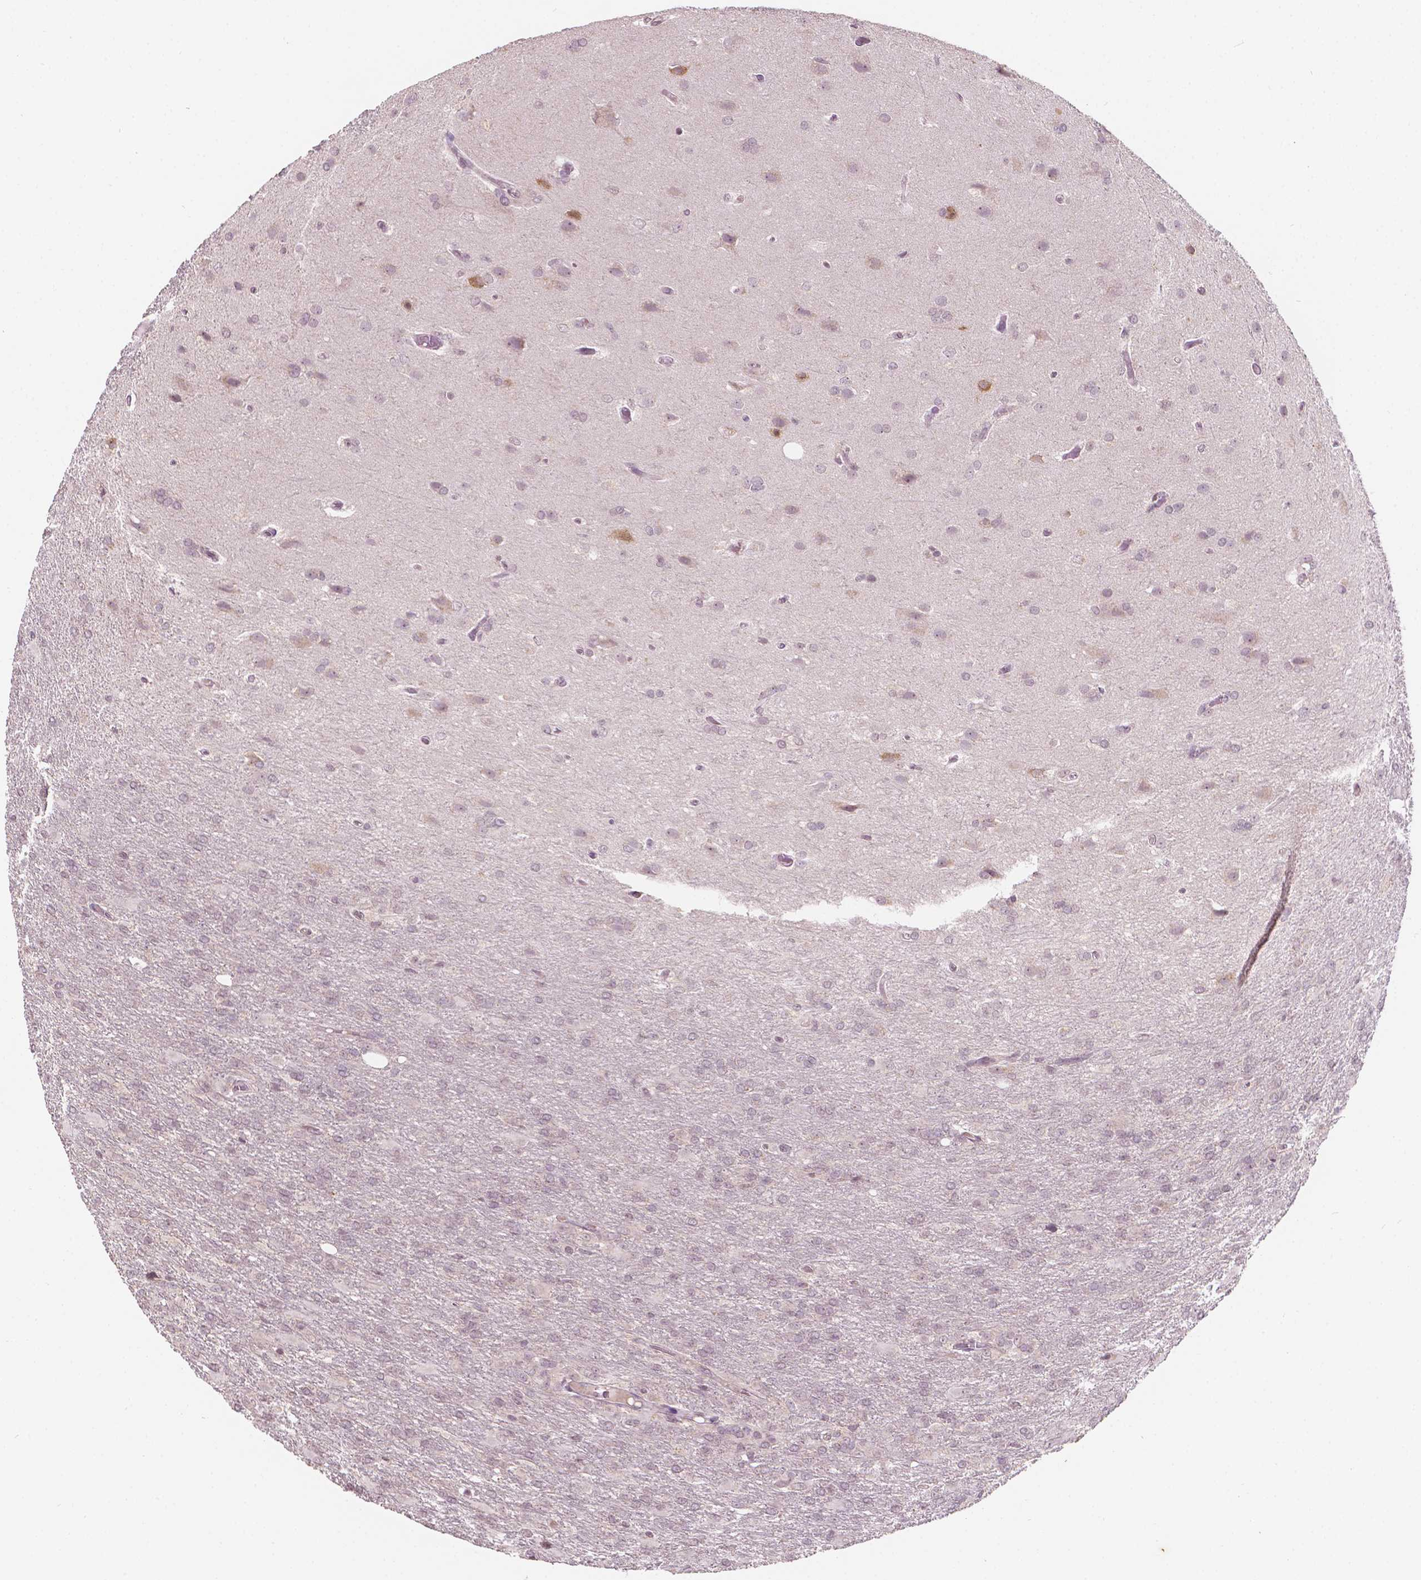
{"staining": {"intensity": "negative", "quantity": "none", "location": "none"}, "tissue": "glioma", "cell_type": "Tumor cells", "image_type": "cancer", "snomed": [{"axis": "morphology", "description": "Glioma, malignant, High grade"}, {"axis": "topography", "description": "Brain"}], "caption": "This micrograph is of glioma stained with immunohistochemistry (IHC) to label a protein in brown with the nuclei are counter-stained blue. There is no positivity in tumor cells. (Brightfield microscopy of DAB IHC at high magnification).", "gene": "NOS1AP", "patient": {"sex": "male", "age": 68}}